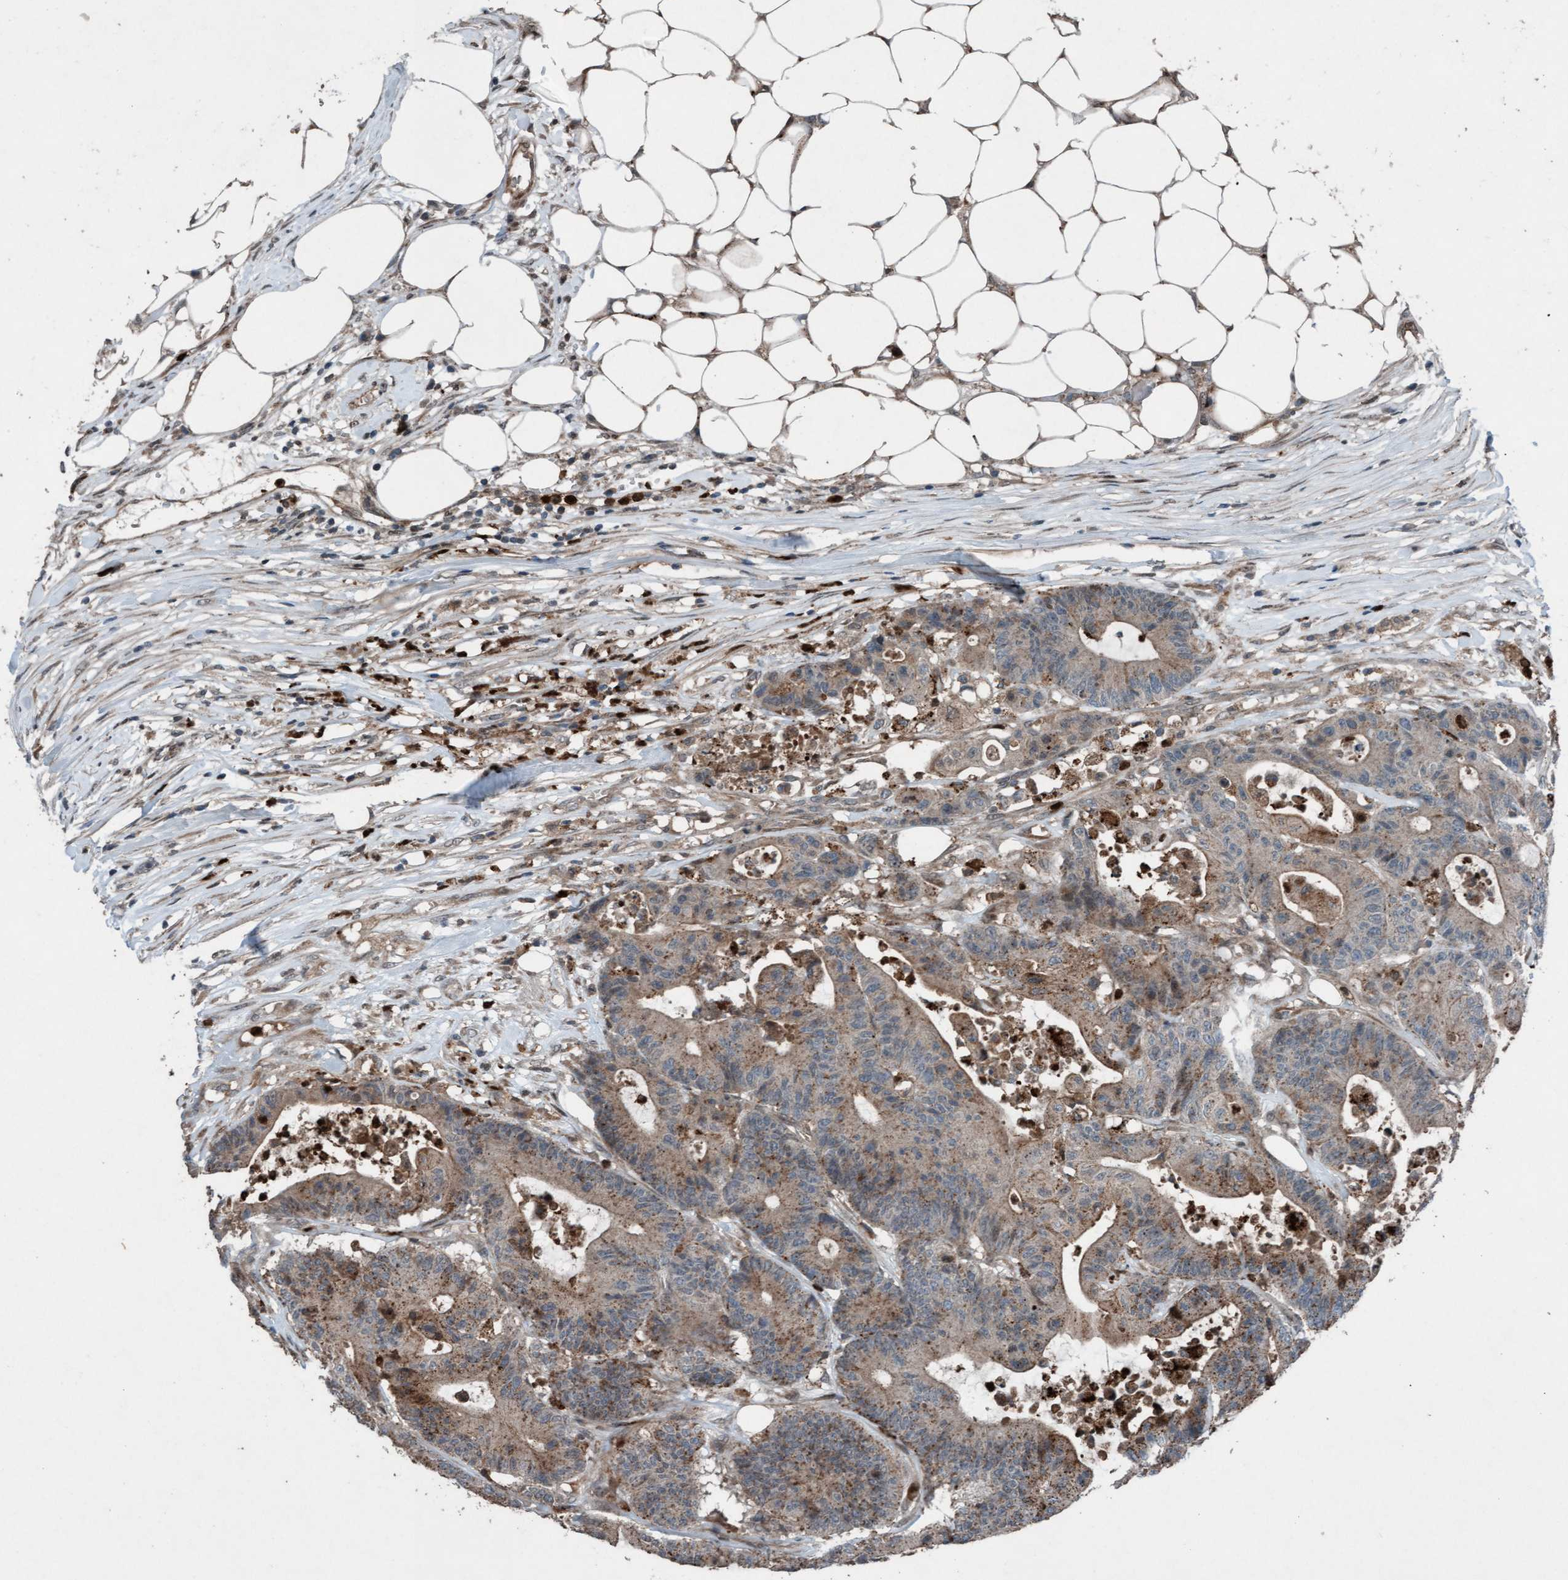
{"staining": {"intensity": "weak", "quantity": ">75%", "location": "cytoplasmic/membranous"}, "tissue": "colorectal cancer", "cell_type": "Tumor cells", "image_type": "cancer", "snomed": [{"axis": "morphology", "description": "Adenocarcinoma, NOS"}, {"axis": "topography", "description": "Colon"}], "caption": "About >75% of tumor cells in human colorectal cancer (adenocarcinoma) show weak cytoplasmic/membranous protein positivity as visualized by brown immunohistochemical staining.", "gene": "PLXNB2", "patient": {"sex": "female", "age": 84}}